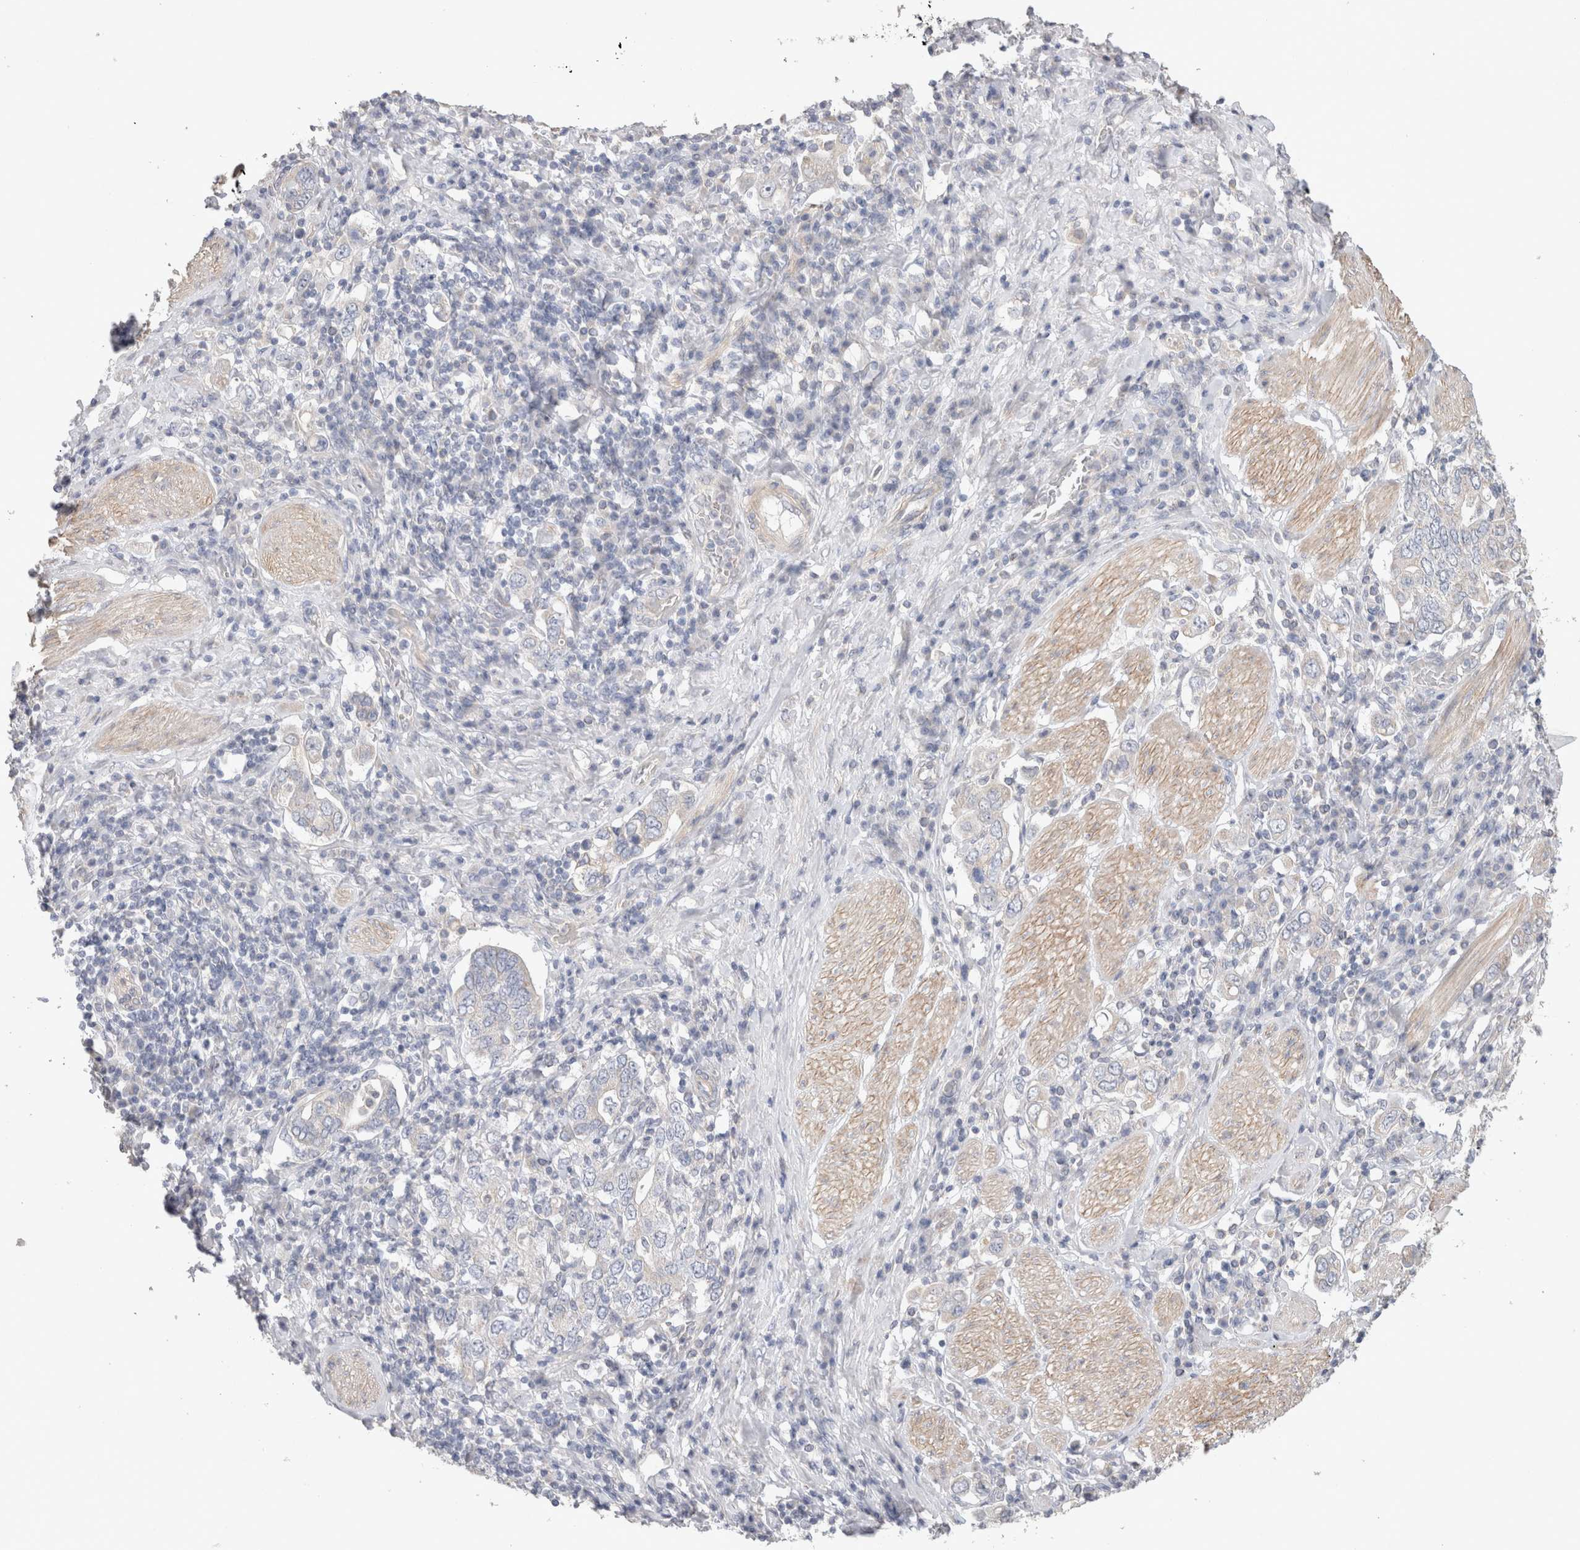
{"staining": {"intensity": "negative", "quantity": "none", "location": "none"}, "tissue": "stomach cancer", "cell_type": "Tumor cells", "image_type": "cancer", "snomed": [{"axis": "morphology", "description": "Adenocarcinoma, NOS"}, {"axis": "topography", "description": "Stomach, upper"}], "caption": "This photomicrograph is of stomach adenocarcinoma stained with immunohistochemistry (IHC) to label a protein in brown with the nuclei are counter-stained blue. There is no expression in tumor cells. The staining is performed using DAB brown chromogen with nuclei counter-stained in using hematoxylin.", "gene": "DMD", "patient": {"sex": "male", "age": 62}}